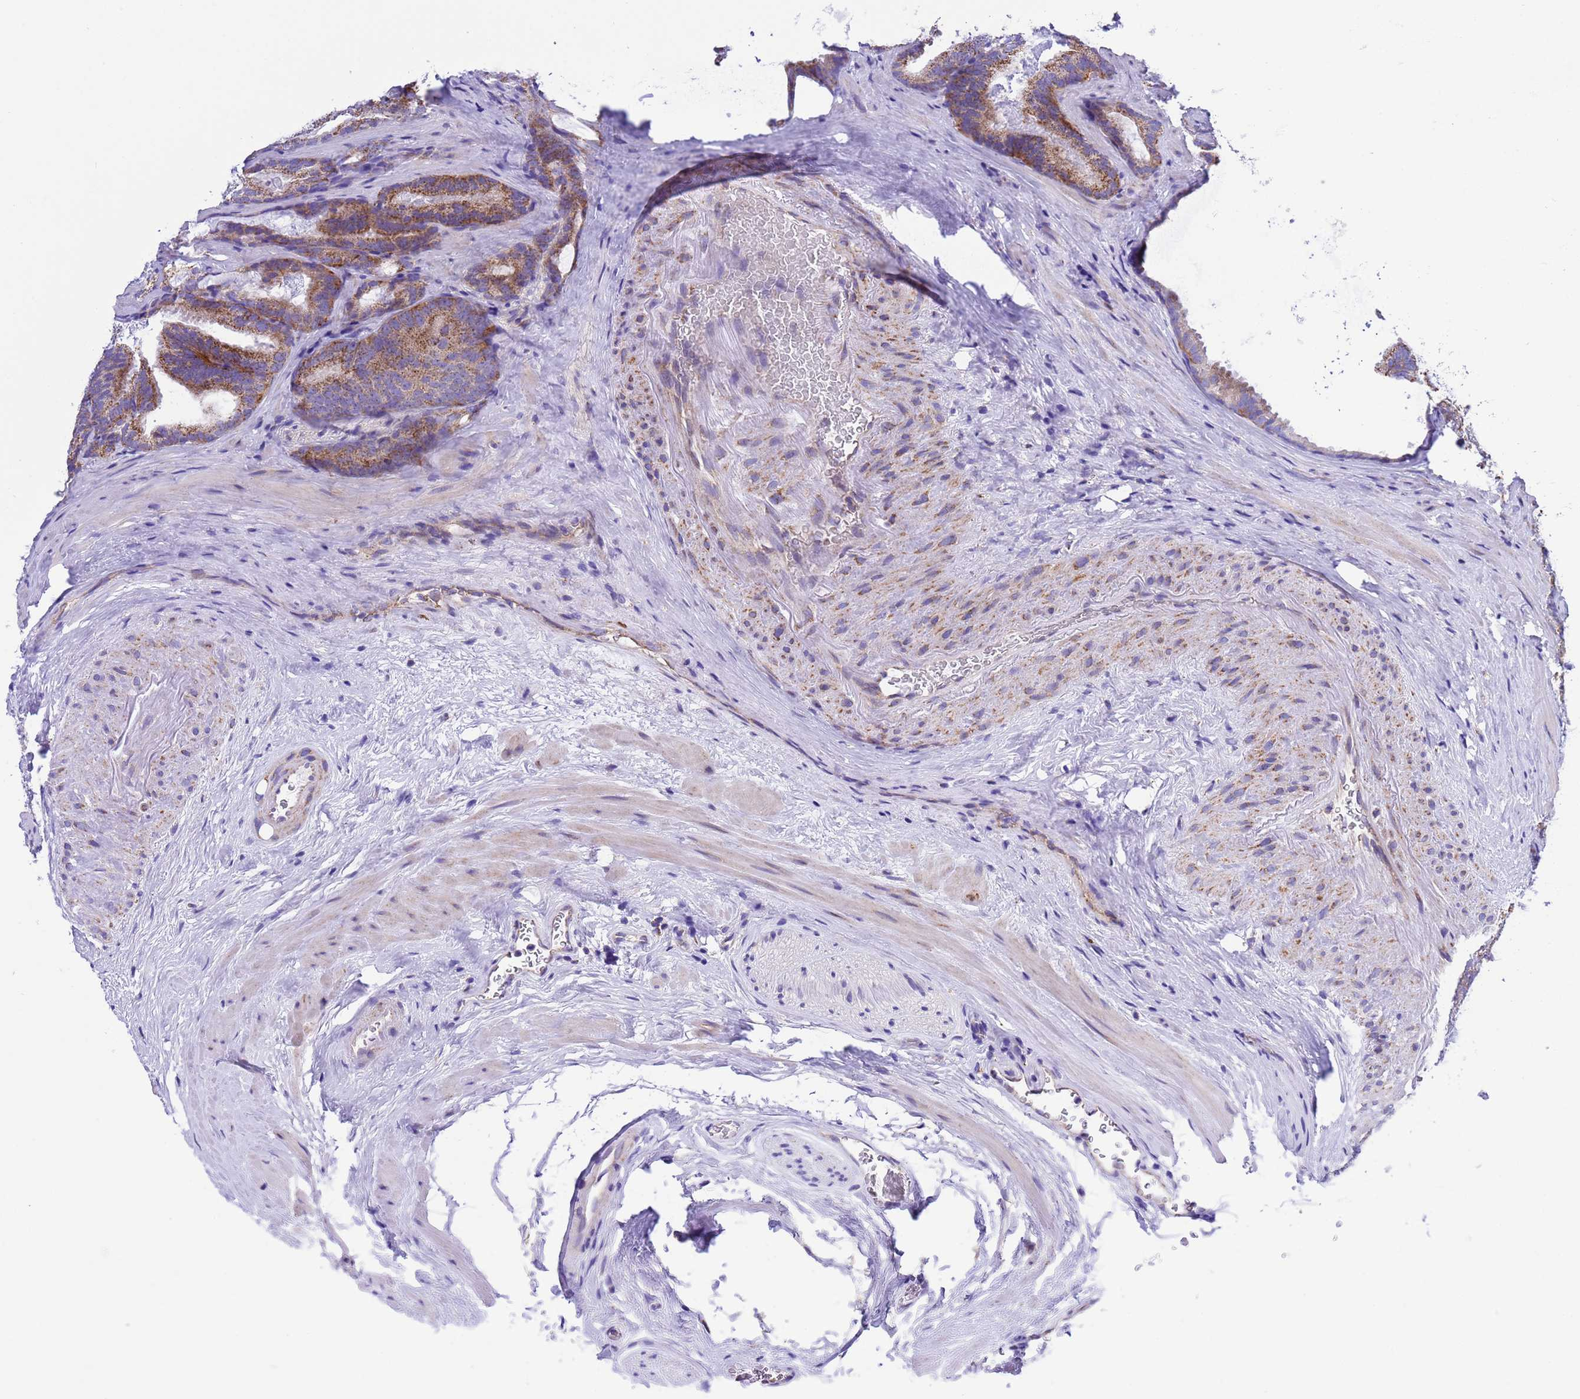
{"staining": {"intensity": "moderate", "quantity": ">75%", "location": "cytoplasmic/membranous"}, "tissue": "prostate cancer", "cell_type": "Tumor cells", "image_type": "cancer", "snomed": [{"axis": "morphology", "description": "Adenocarcinoma, Low grade"}, {"axis": "topography", "description": "Prostate"}], "caption": "Immunohistochemical staining of human prostate cancer (low-grade adenocarcinoma) shows medium levels of moderate cytoplasmic/membranous positivity in approximately >75% of tumor cells.", "gene": "CCDC191", "patient": {"sex": "male", "age": 60}}